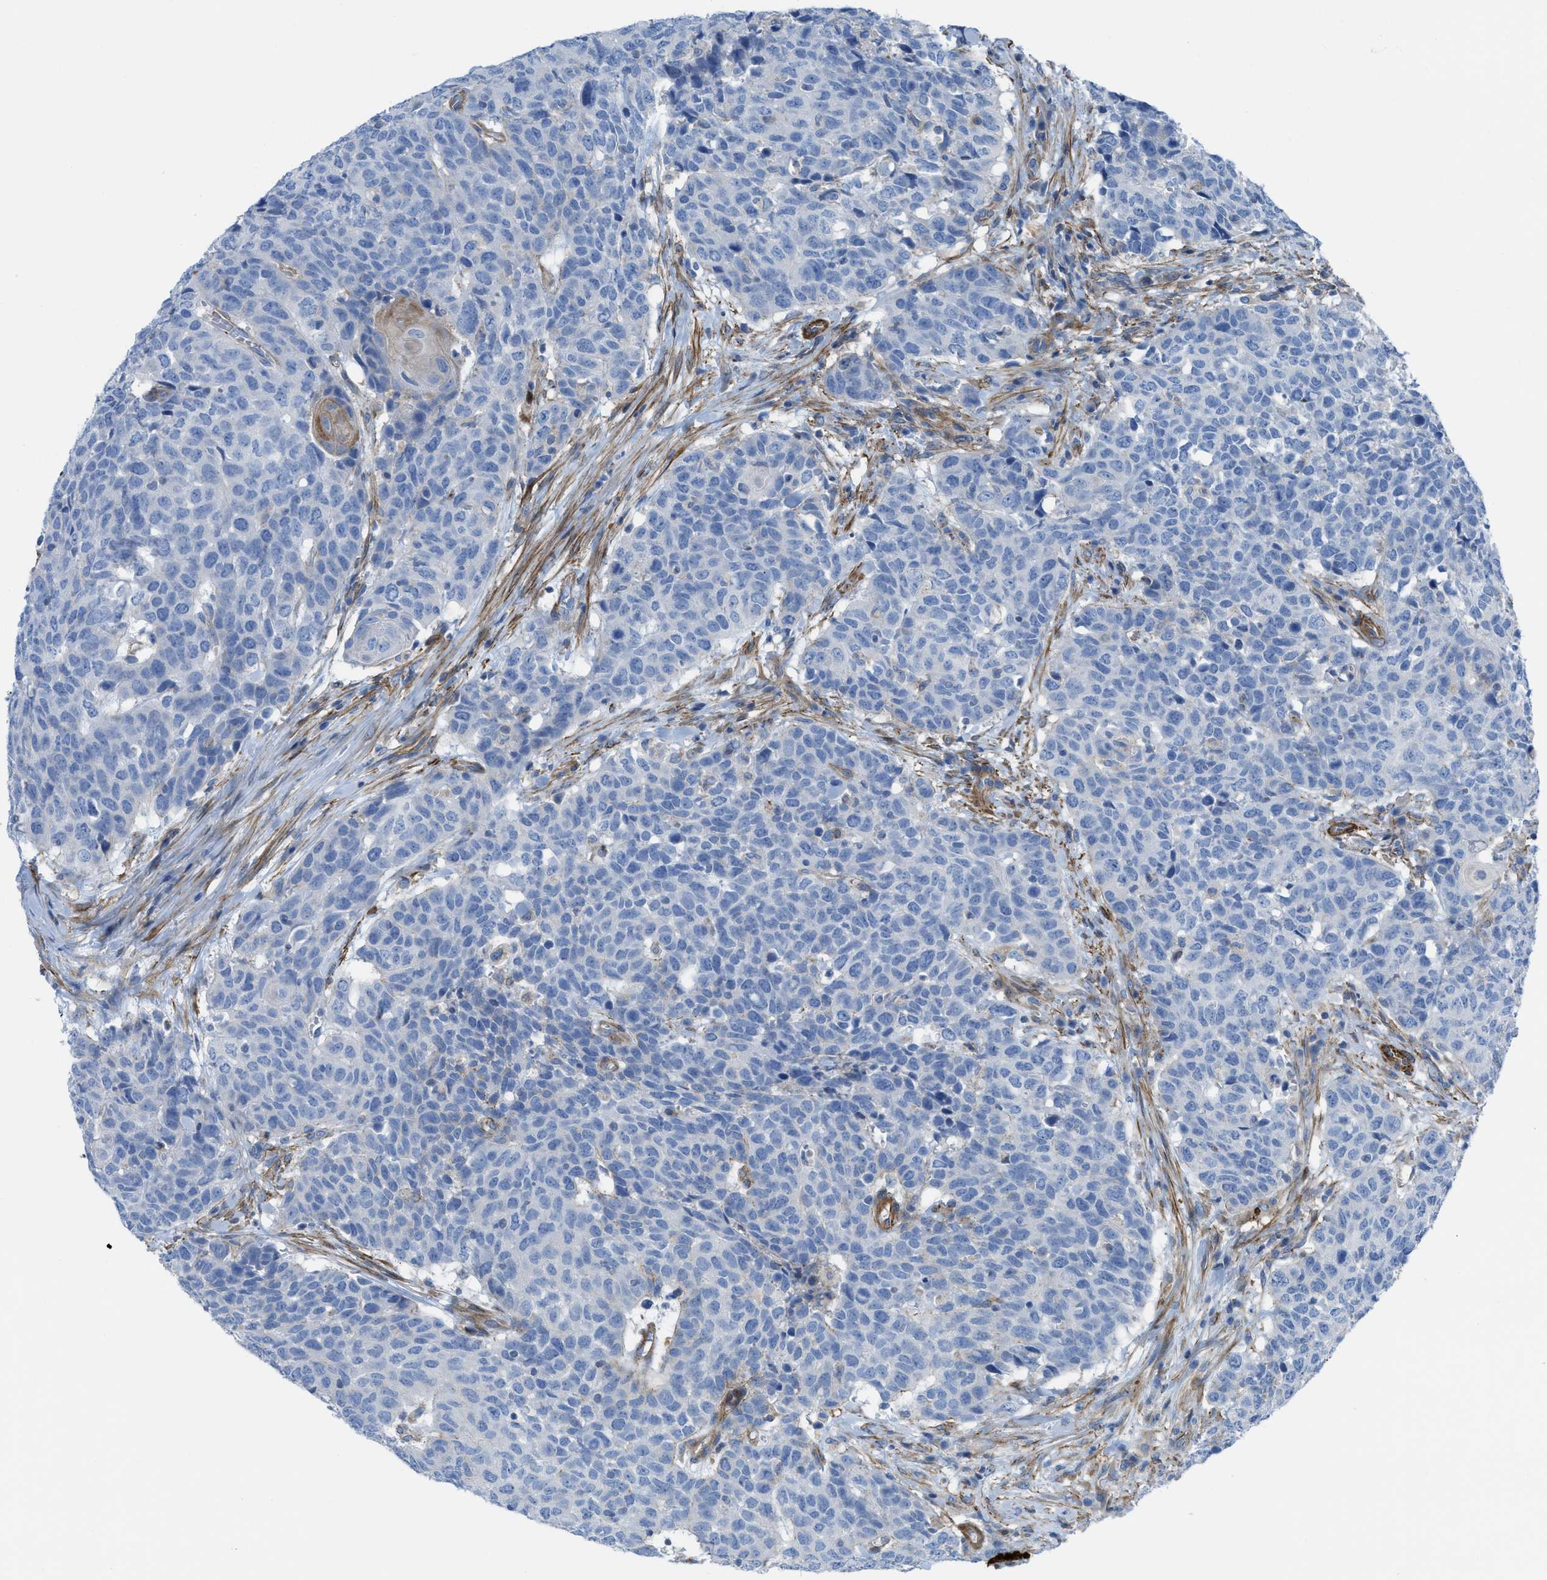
{"staining": {"intensity": "negative", "quantity": "none", "location": "none"}, "tissue": "head and neck cancer", "cell_type": "Tumor cells", "image_type": "cancer", "snomed": [{"axis": "morphology", "description": "Squamous cell carcinoma, NOS"}, {"axis": "topography", "description": "Head-Neck"}], "caption": "Image shows no significant protein positivity in tumor cells of squamous cell carcinoma (head and neck).", "gene": "KCNH7", "patient": {"sex": "male", "age": 66}}